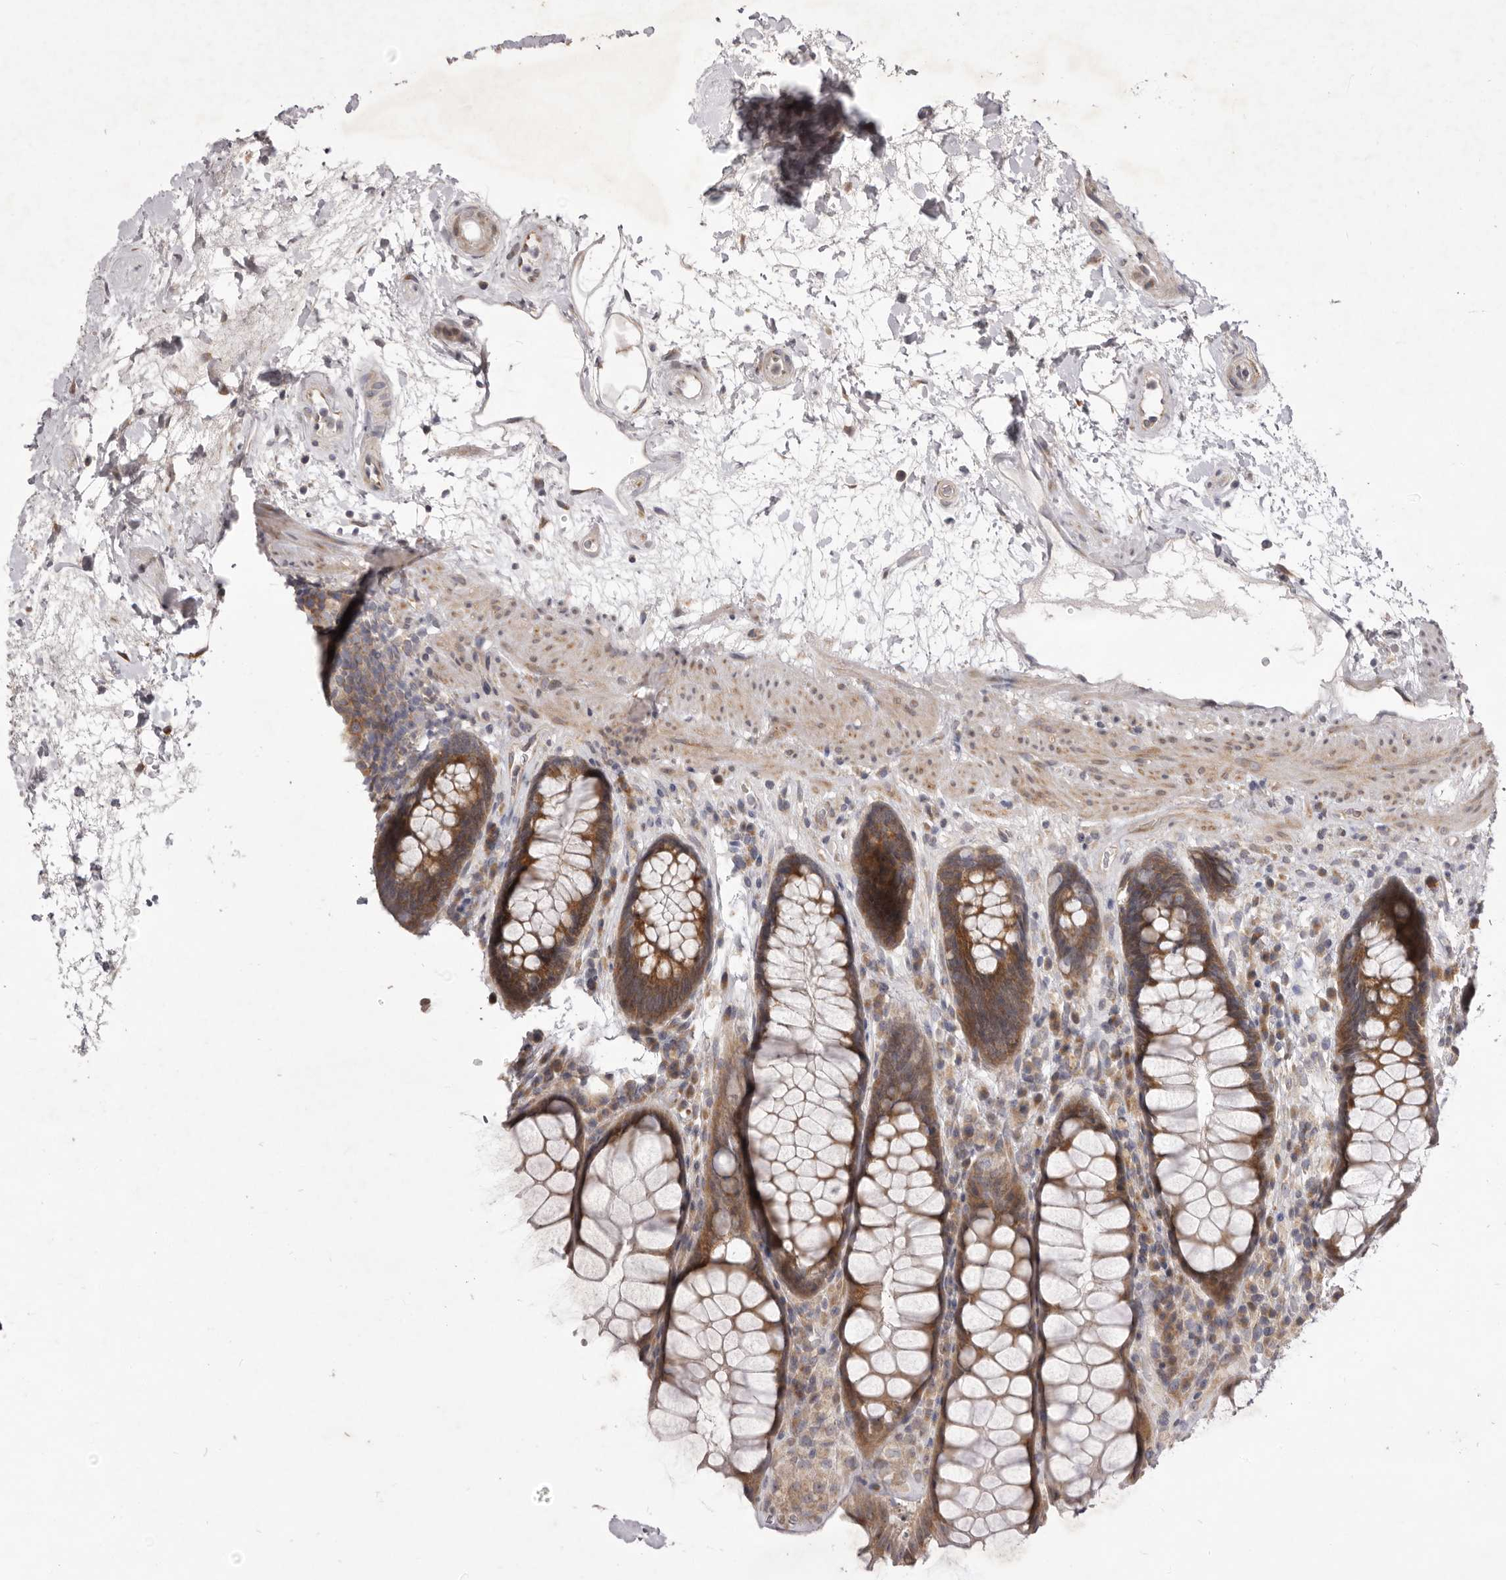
{"staining": {"intensity": "moderate", "quantity": ">75%", "location": "cytoplasmic/membranous"}, "tissue": "rectum", "cell_type": "Glandular cells", "image_type": "normal", "snomed": [{"axis": "morphology", "description": "Normal tissue, NOS"}, {"axis": "topography", "description": "Rectum"}], "caption": "This is a micrograph of immunohistochemistry staining of unremarkable rectum, which shows moderate expression in the cytoplasmic/membranous of glandular cells.", "gene": "TBC1D8B", "patient": {"sex": "male", "age": 64}}